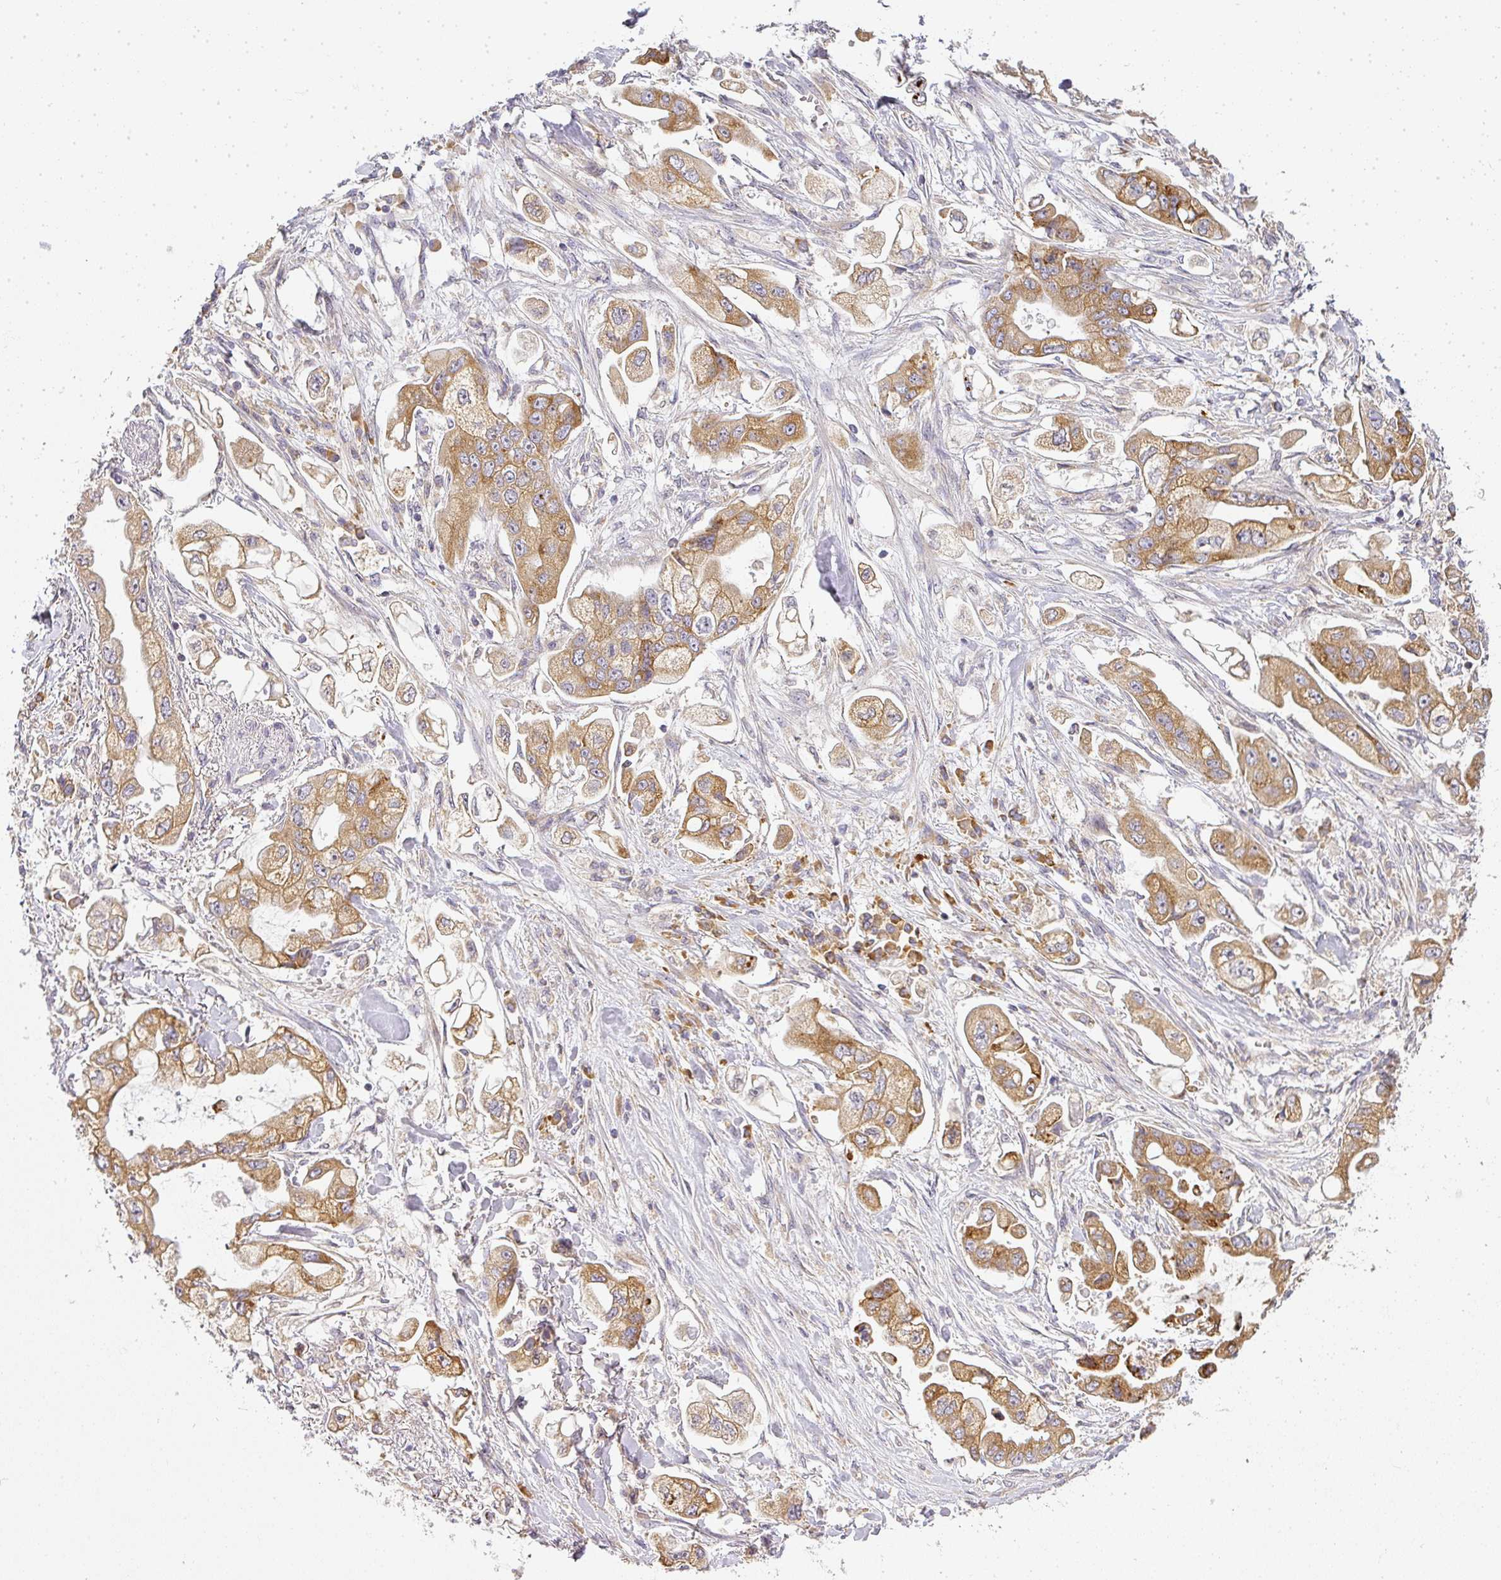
{"staining": {"intensity": "moderate", "quantity": ">75%", "location": "cytoplasmic/membranous"}, "tissue": "stomach cancer", "cell_type": "Tumor cells", "image_type": "cancer", "snomed": [{"axis": "morphology", "description": "Adenocarcinoma, NOS"}, {"axis": "topography", "description": "Stomach"}], "caption": "High-power microscopy captured an immunohistochemistry (IHC) histopathology image of stomach cancer, revealing moderate cytoplasmic/membranous staining in about >75% of tumor cells.", "gene": "MED19", "patient": {"sex": "male", "age": 62}}